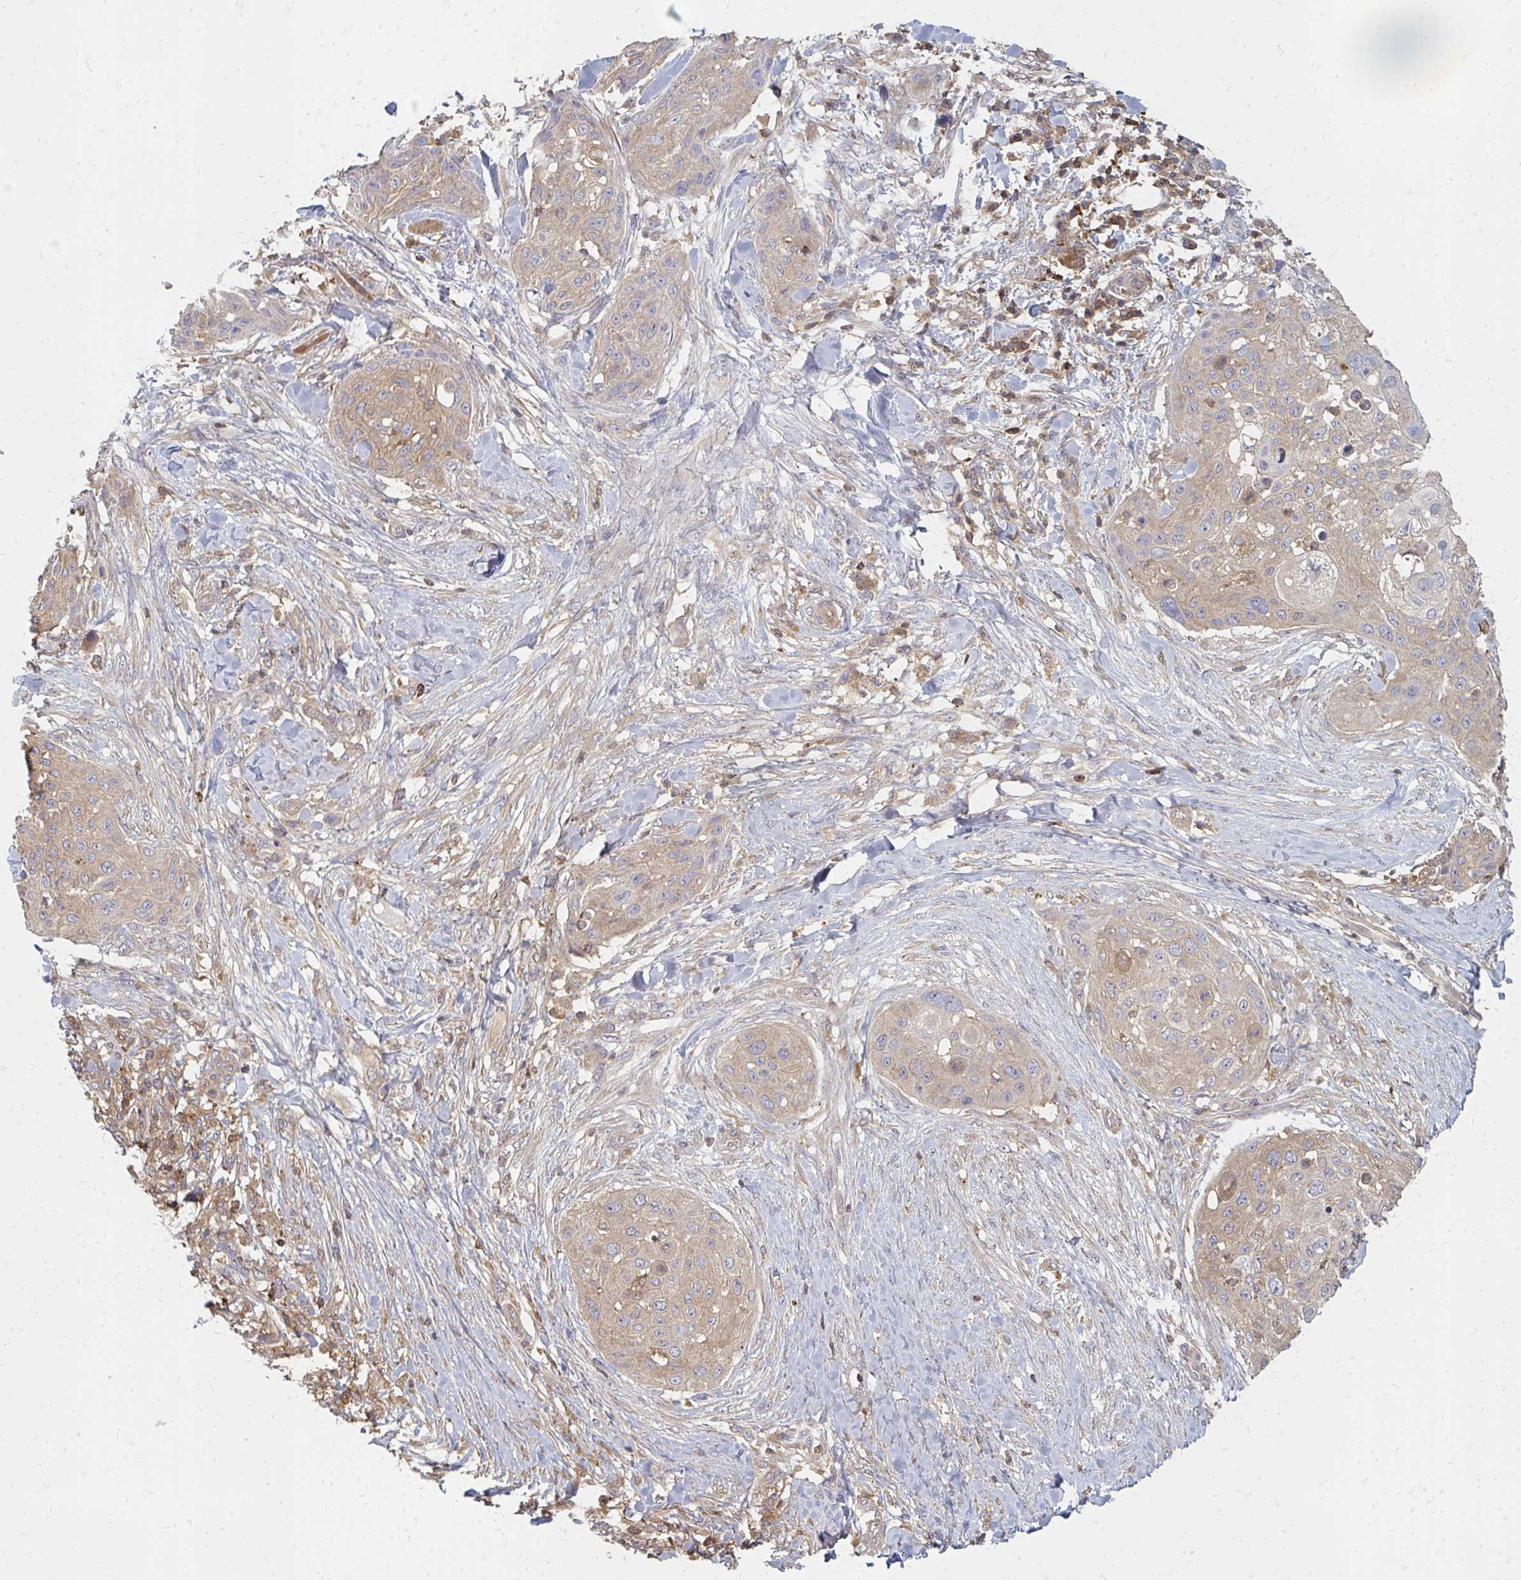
{"staining": {"intensity": "weak", "quantity": ">75%", "location": "cytoplasmic/membranous"}, "tissue": "skin cancer", "cell_type": "Tumor cells", "image_type": "cancer", "snomed": [{"axis": "morphology", "description": "Squamous cell carcinoma, NOS"}, {"axis": "topography", "description": "Skin"}], "caption": "Human skin cancer (squamous cell carcinoma) stained with a protein marker reveals weak staining in tumor cells.", "gene": "ZNF285", "patient": {"sex": "female", "age": 87}}